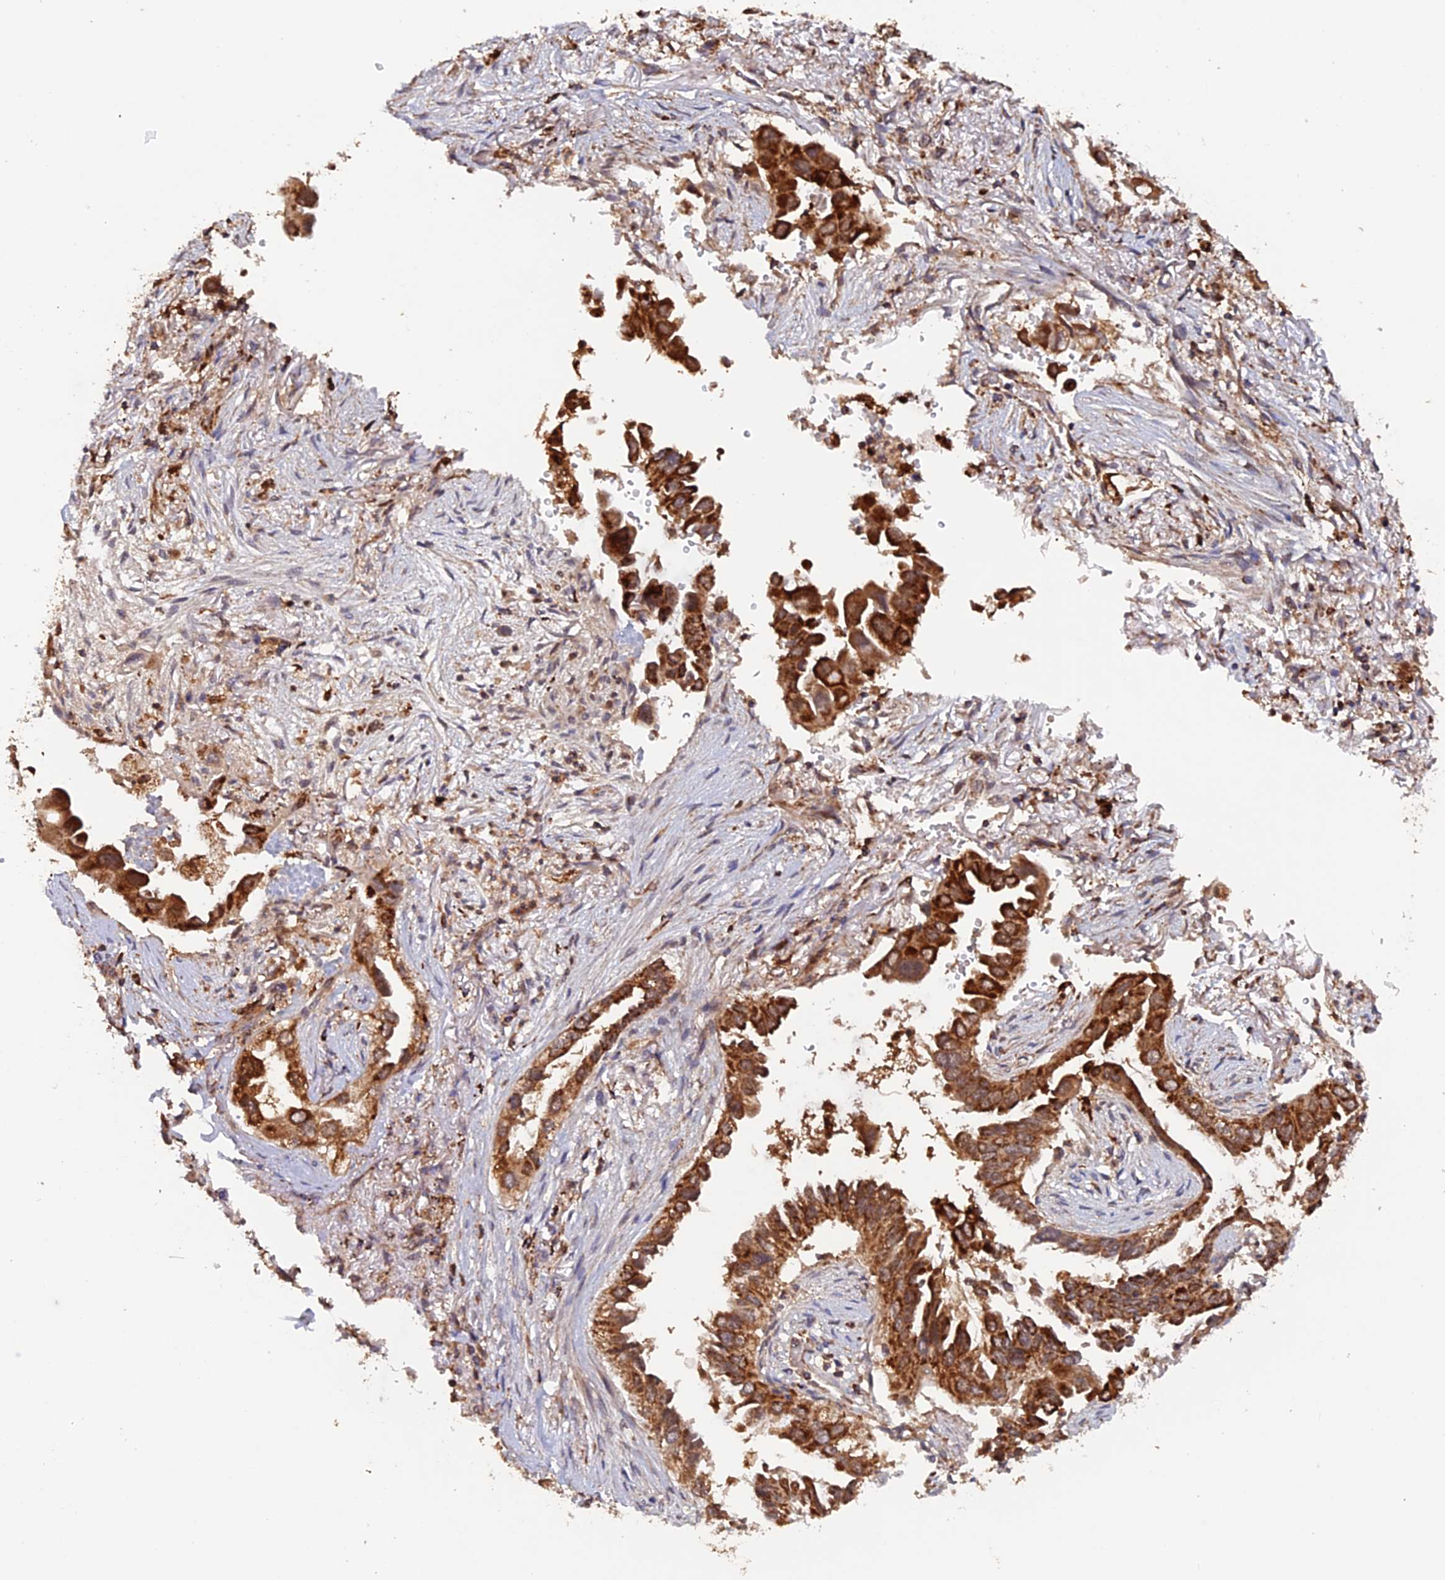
{"staining": {"intensity": "strong", "quantity": ">75%", "location": "cytoplasmic/membranous"}, "tissue": "lung cancer", "cell_type": "Tumor cells", "image_type": "cancer", "snomed": [{"axis": "morphology", "description": "Adenocarcinoma, NOS"}, {"axis": "topography", "description": "Lung"}], "caption": "A high amount of strong cytoplasmic/membranous staining is appreciated in about >75% of tumor cells in lung cancer (adenocarcinoma) tissue.", "gene": "DTYMK", "patient": {"sex": "female", "age": 76}}